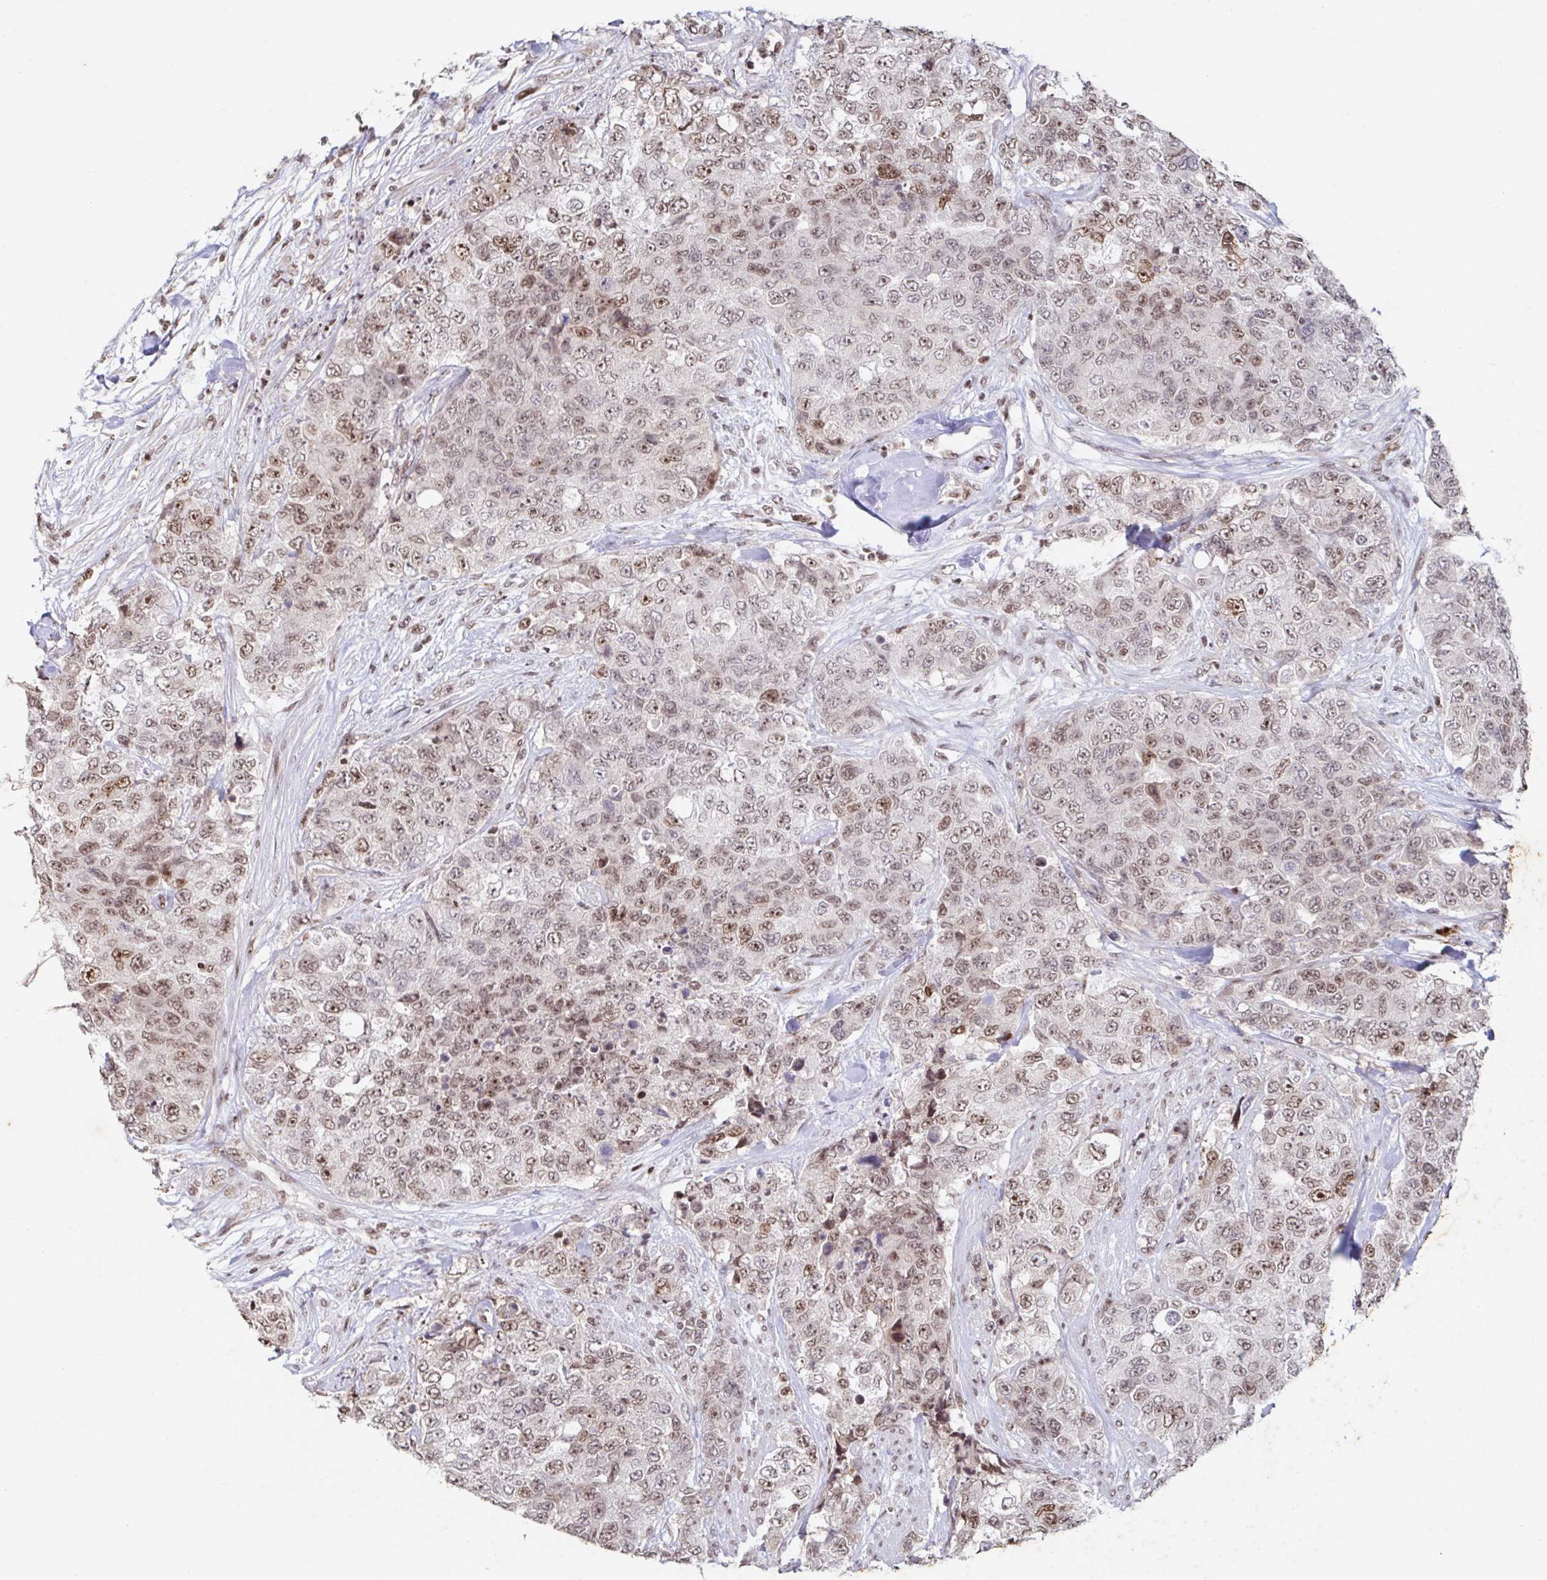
{"staining": {"intensity": "moderate", "quantity": ">75%", "location": "nuclear"}, "tissue": "urothelial cancer", "cell_type": "Tumor cells", "image_type": "cancer", "snomed": [{"axis": "morphology", "description": "Urothelial carcinoma, High grade"}, {"axis": "topography", "description": "Urinary bladder"}], "caption": "This micrograph shows immunohistochemistry (IHC) staining of urothelial cancer, with medium moderate nuclear staining in approximately >75% of tumor cells.", "gene": "C19orf53", "patient": {"sex": "female", "age": 78}}